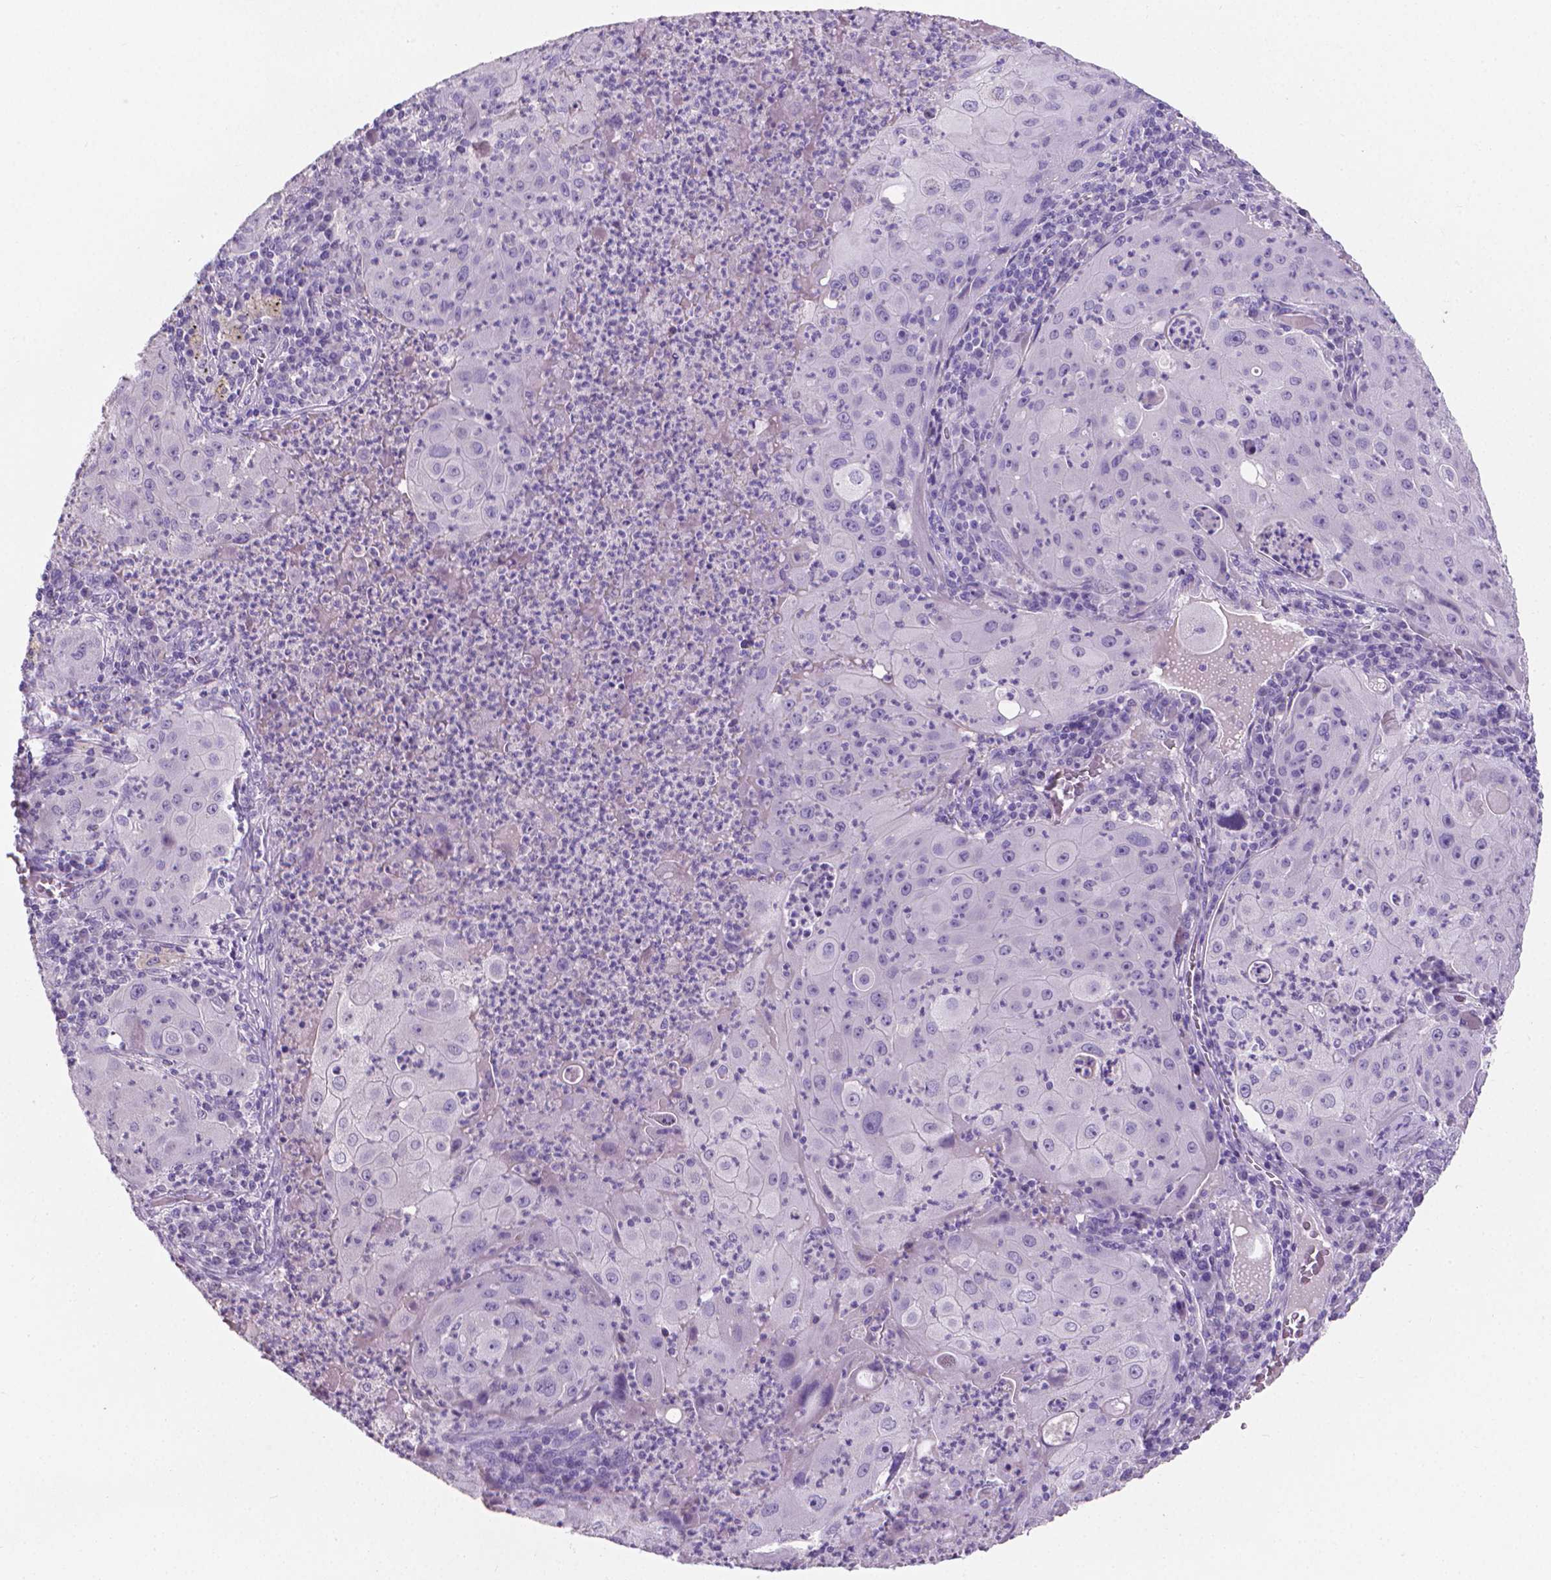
{"staining": {"intensity": "negative", "quantity": "none", "location": "none"}, "tissue": "lung cancer", "cell_type": "Tumor cells", "image_type": "cancer", "snomed": [{"axis": "morphology", "description": "Squamous cell carcinoma, NOS"}, {"axis": "topography", "description": "Lung"}], "caption": "The micrograph shows no staining of tumor cells in lung cancer (squamous cell carcinoma).", "gene": "XPNPEP2", "patient": {"sex": "female", "age": 59}}